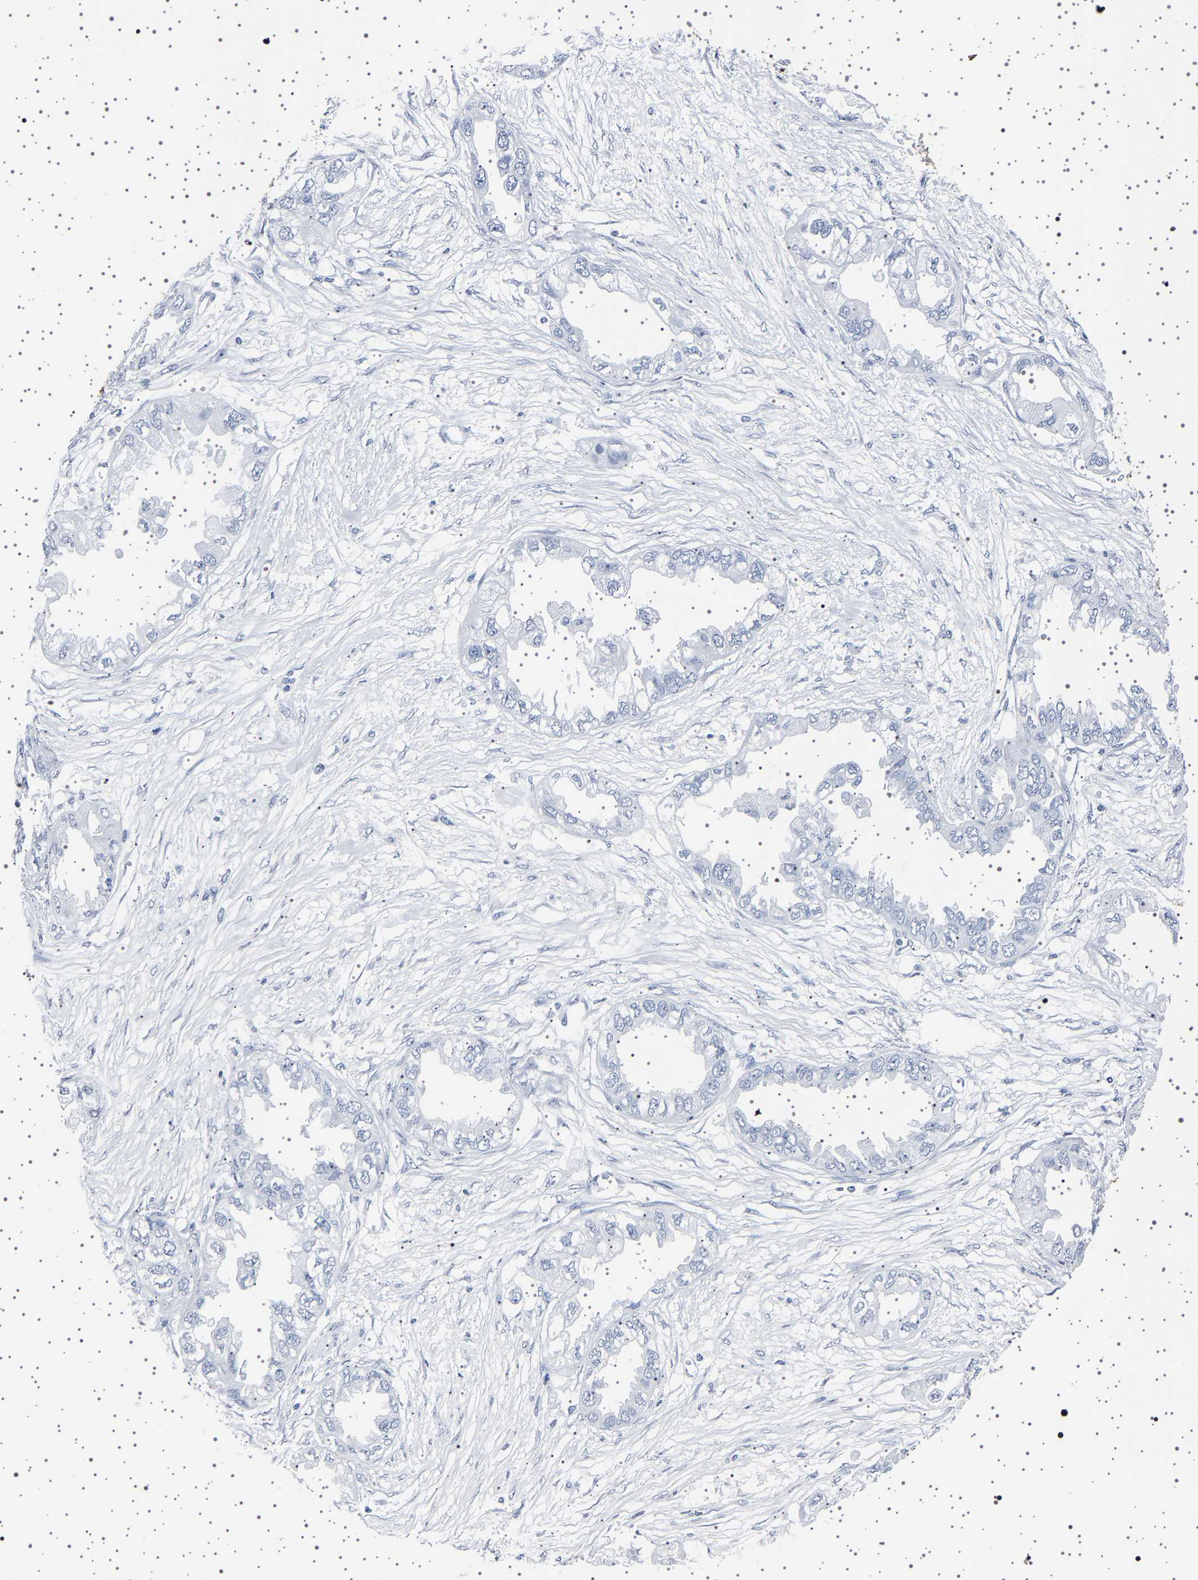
{"staining": {"intensity": "negative", "quantity": "none", "location": "none"}, "tissue": "endometrial cancer", "cell_type": "Tumor cells", "image_type": "cancer", "snomed": [{"axis": "morphology", "description": "Adenocarcinoma, NOS"}, {"axis": "topography", "description": "Endometrium"}], "caption": "Immunohistochemical staining of human endometrial adenocarcinoma shows no significant positivity in tumor cells.", "gene": "TFF3", "patient": {"sex": "female", "age": 67}}